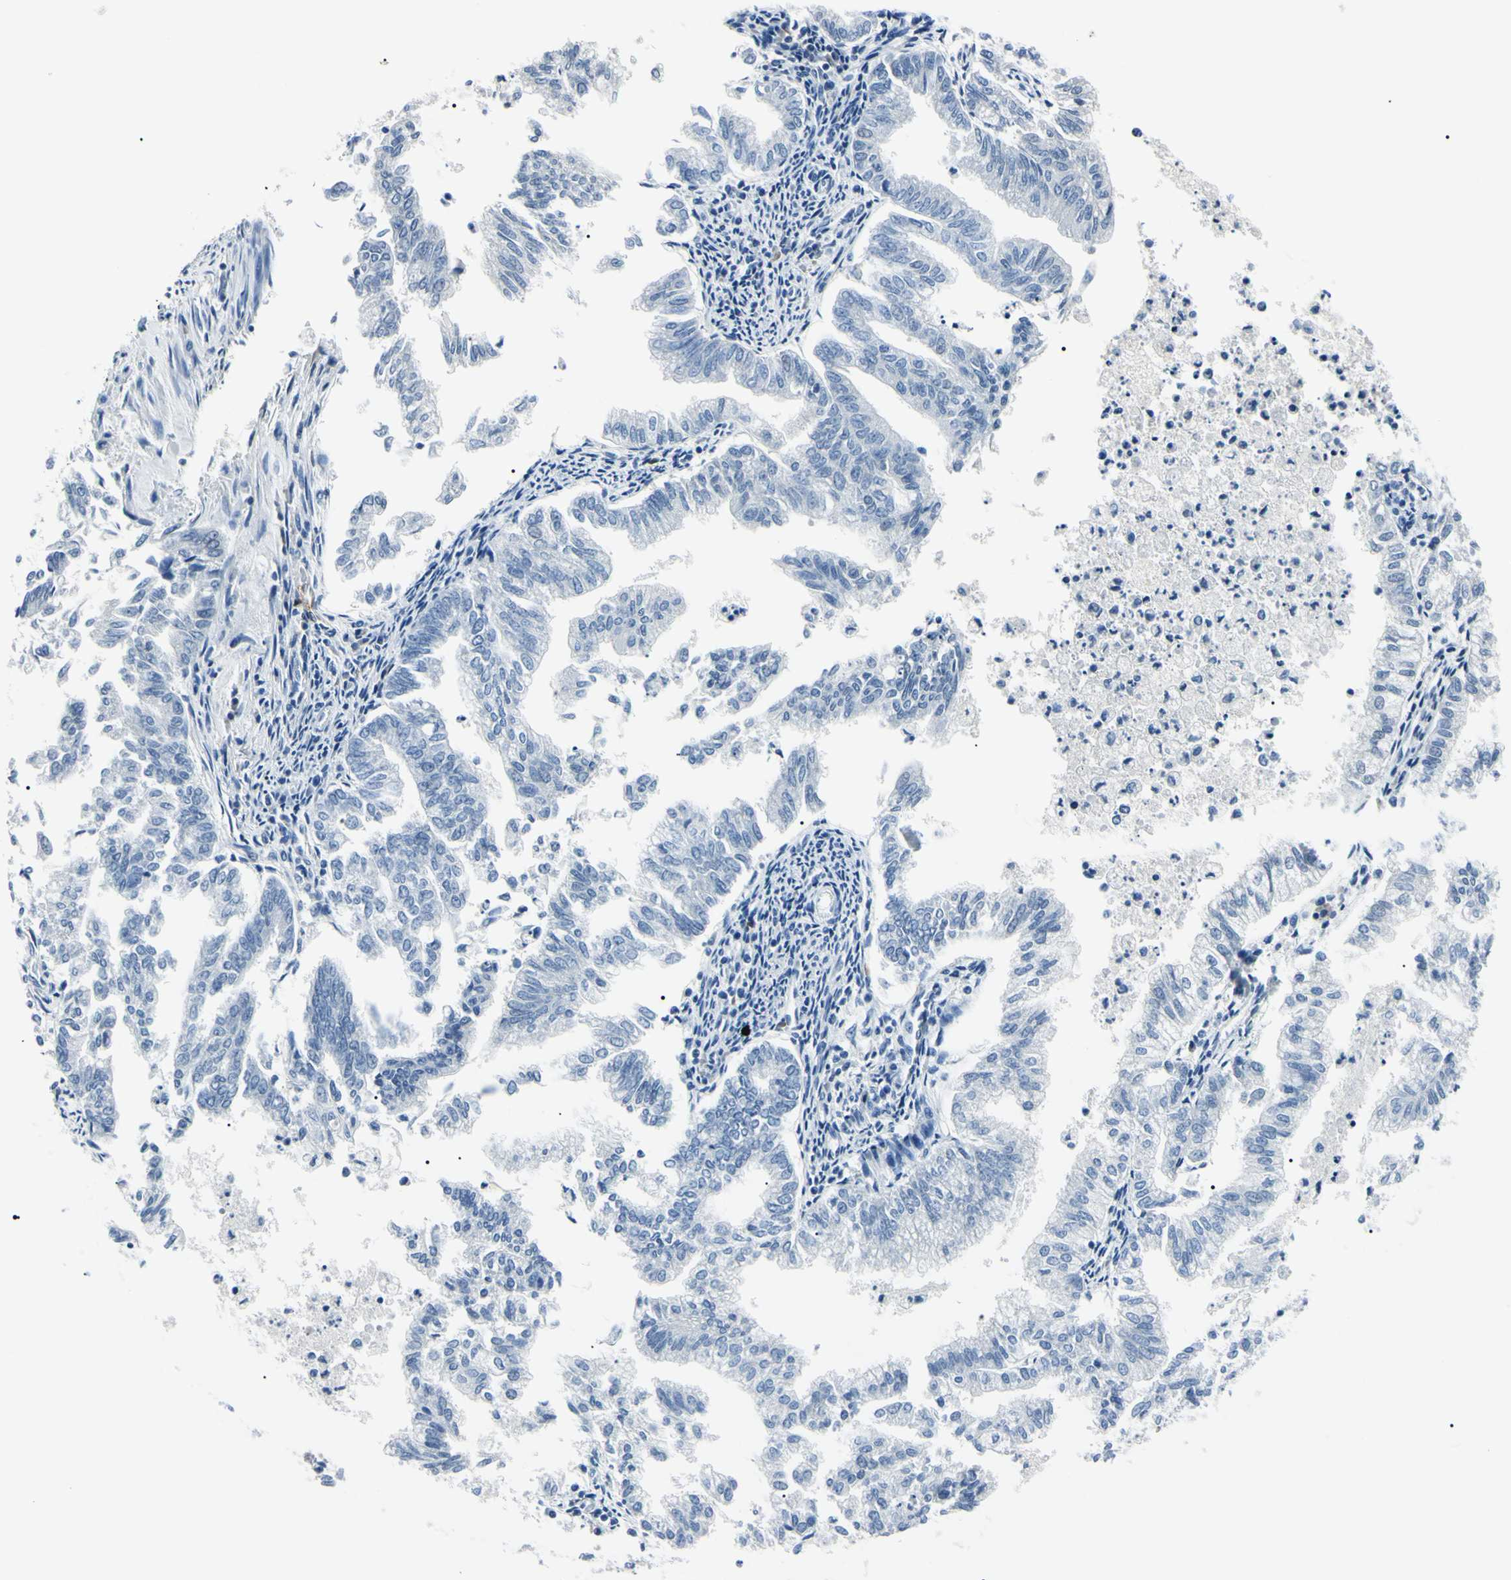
{"staining": {"intensity": "negative", "quantity": "none", "location": "none"}, "tissue": "endometrial cancer", "cell_type": "Tumor cells", "image_type": "cancer", "snomed": [{"axis": "morphology", "description": "Necrosis, NOS"}, {"axis": "morphology", "description": "Adenocarcinoma, NOS"}, {"axis": "topography", "description": "Endometrium"}], "caption": "High power microscopy image of an IHC image of endometrial cancer (adenocarcinoma), revealing no significant expression in tumor cells. (DAB (3,3'-diaminobenzidine) immunohistochemistry visualized using brightfield microscopy, high magnification).", "gene": "CA2", "patient": {"sex": "female", "age": 79}}